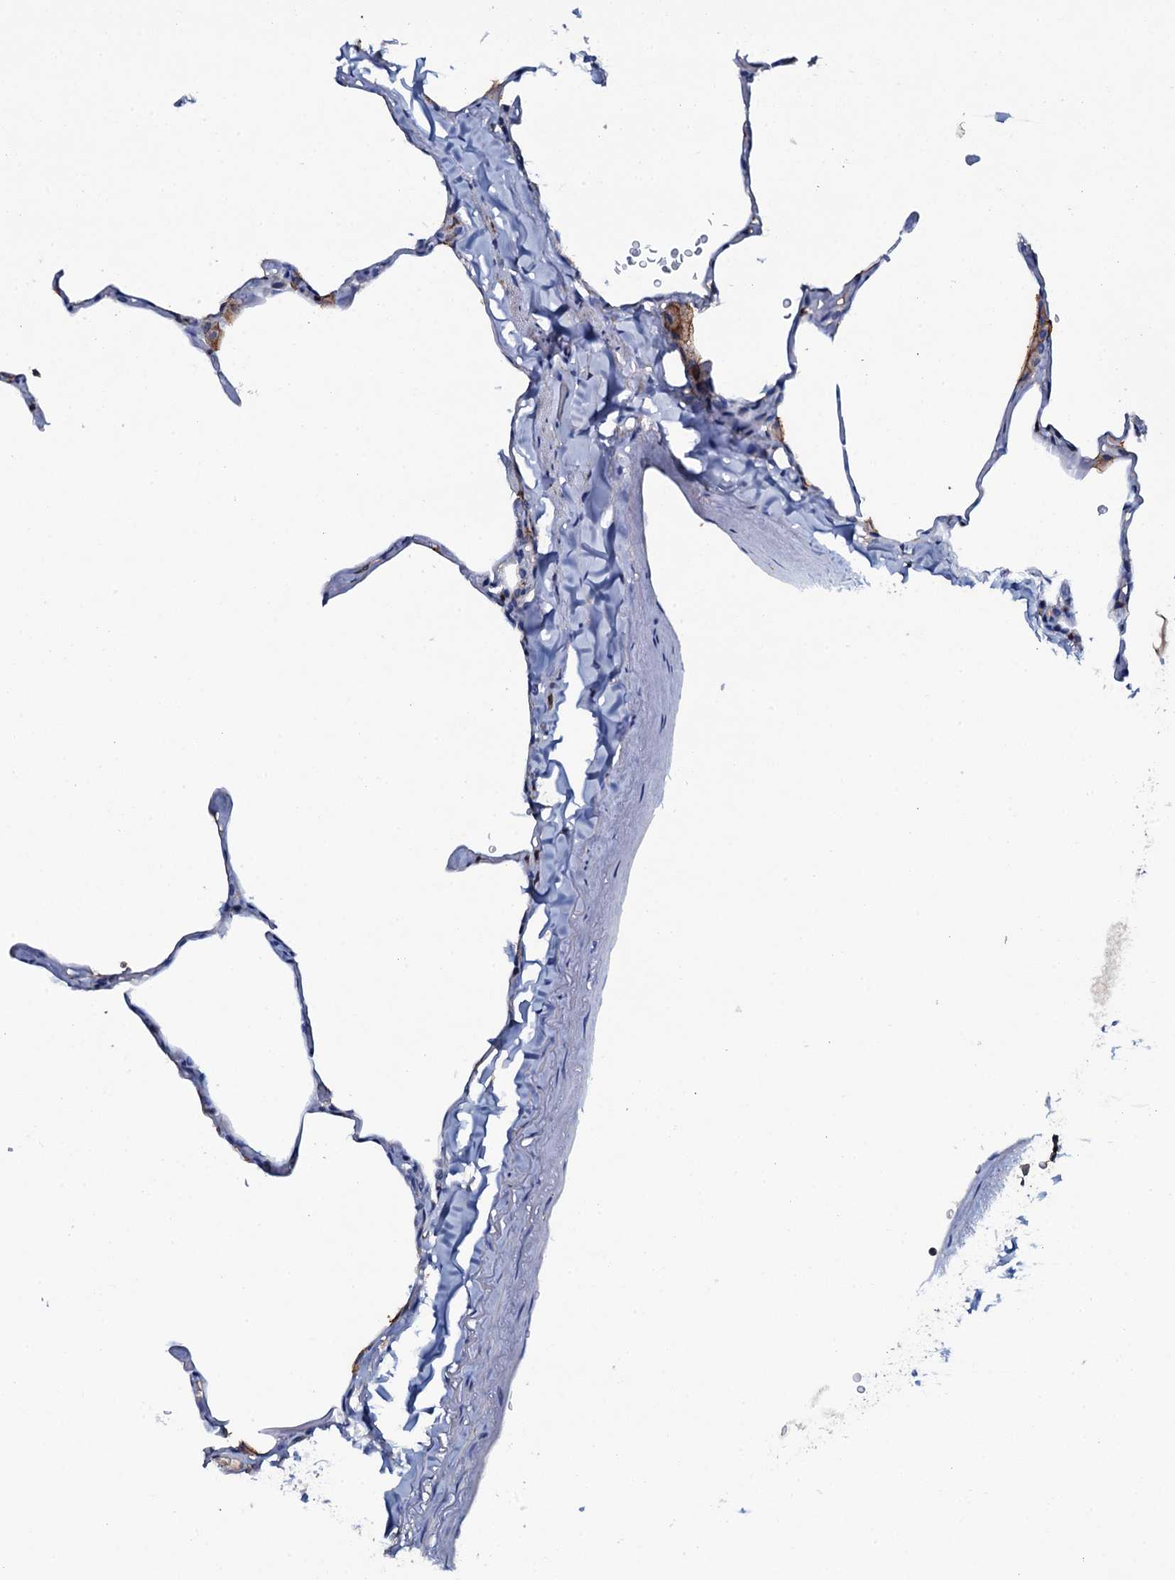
{"staining": {"intensity": "negative", "quantity": "none", "location": "none"}, "tissue": "lung", "cell_type": "Alveolar cells", "image_type": "normal", "snomed": [{"axis": "morphology", "description": "Normal tissue, NOS"}, {"axis": "topography", "description": "Lung"}], "caption": "This is a histopathology image of immunohistochemistry staining of benign lung, which shows no positivity in alveolar cells. The staining is performed using DAB (3,3'-diaminobenzidine) brown chromogen with nuclei counter-stained in using hematoxylin.", "gene": "MS4A4E", "patient": {"sex": "male", "age": 65}}